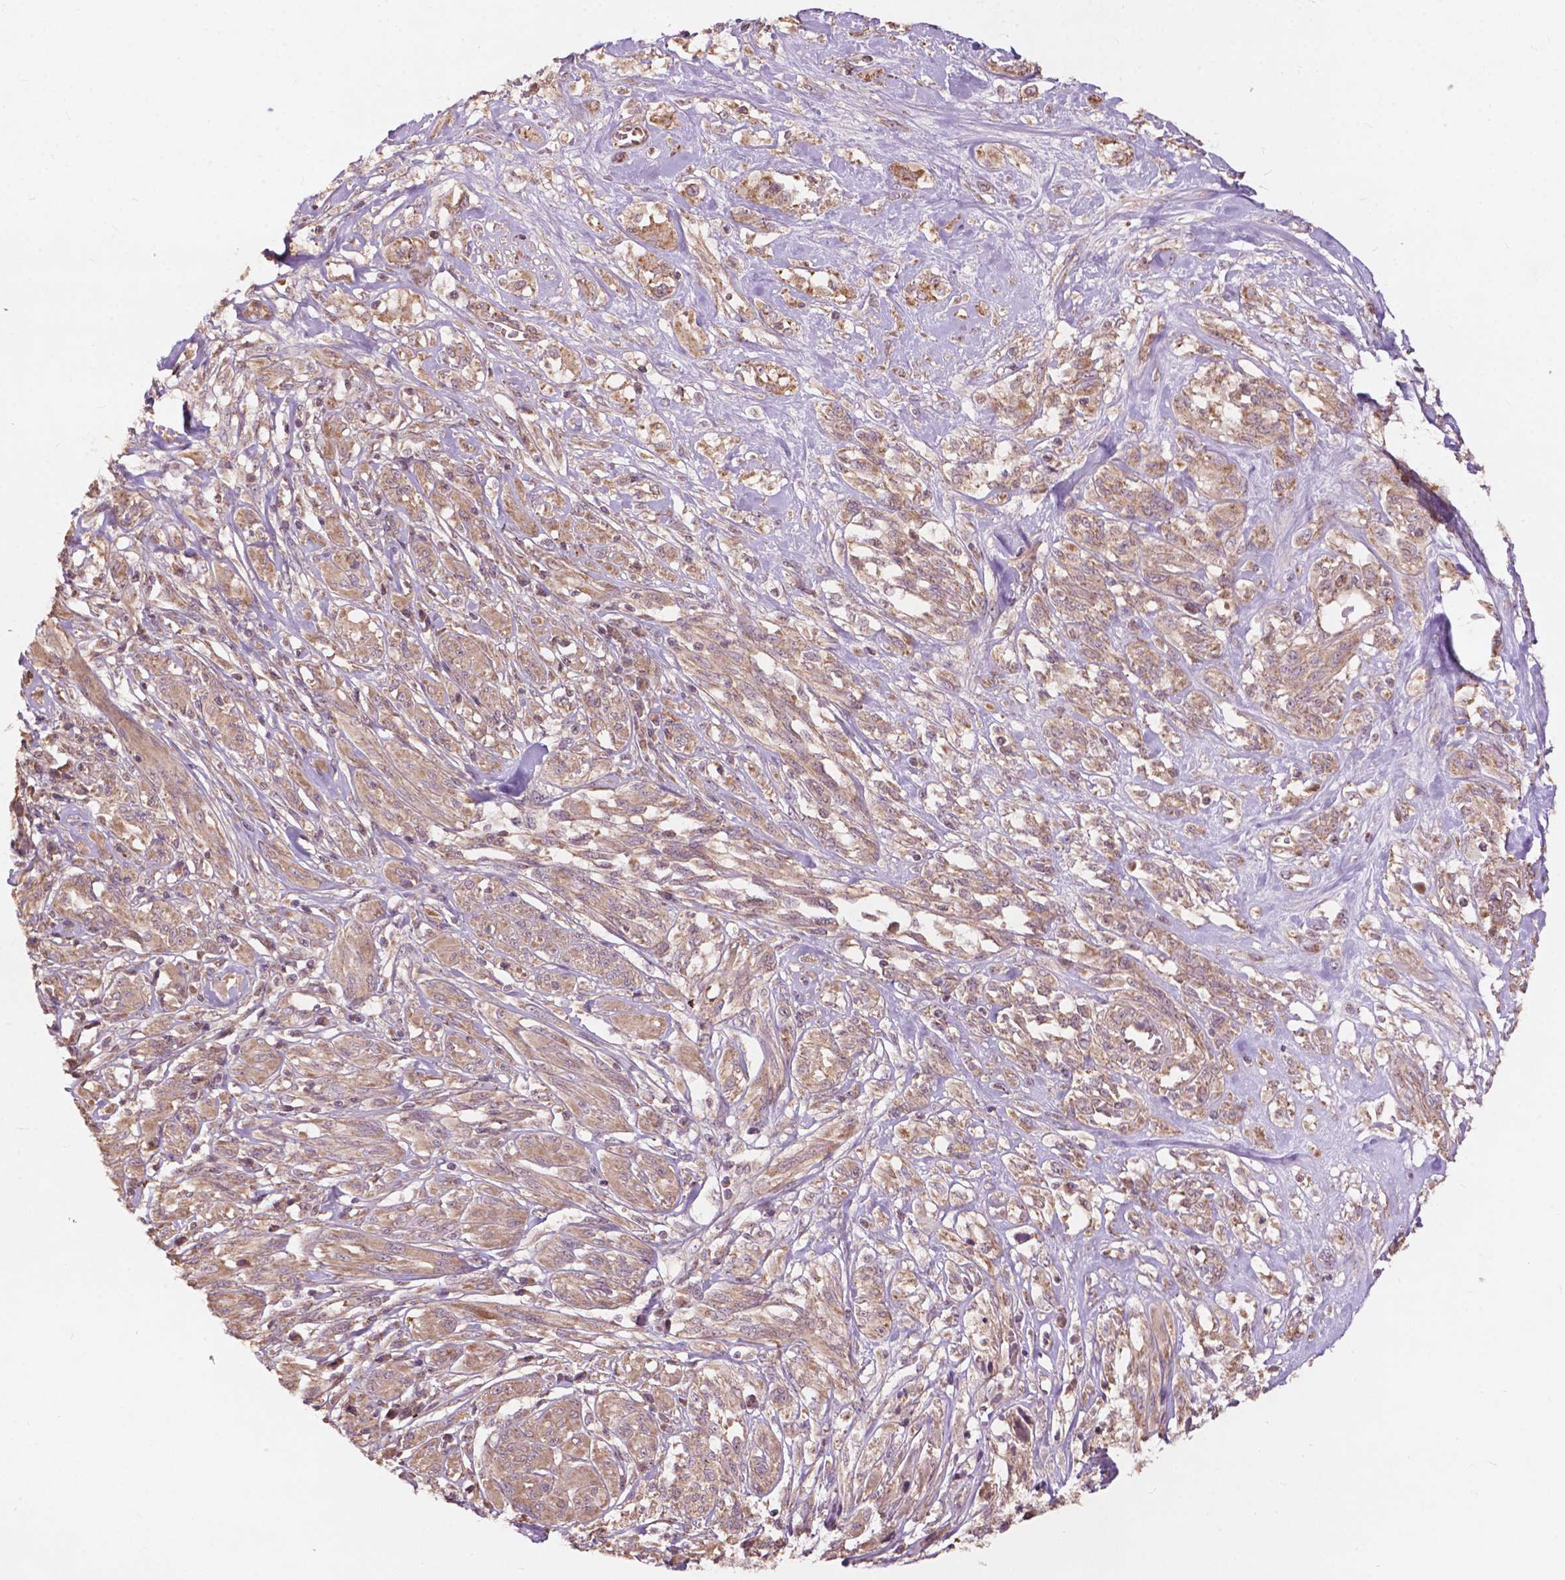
{"staining": {"intensity": "weak", "quantity": ">75%", "location": "cytoplasmic/membranous"}, "tissue": "melanoma", "cell_type": "Tumor cells", "image_type": "cancer", "snomed": [{"axis": "morphology", "description": "Malignant melanoma, NOS"}, {"axis": "topography", "description": "Skin"}], "caption": "Human malignant melanoma stained with a brown dye exhibits weak cytoplasmic/membranous positive staining in about >75% of tumor cells.", "gene": "CDC42BPA", "patient": {"sex": "female", "age": 91}}